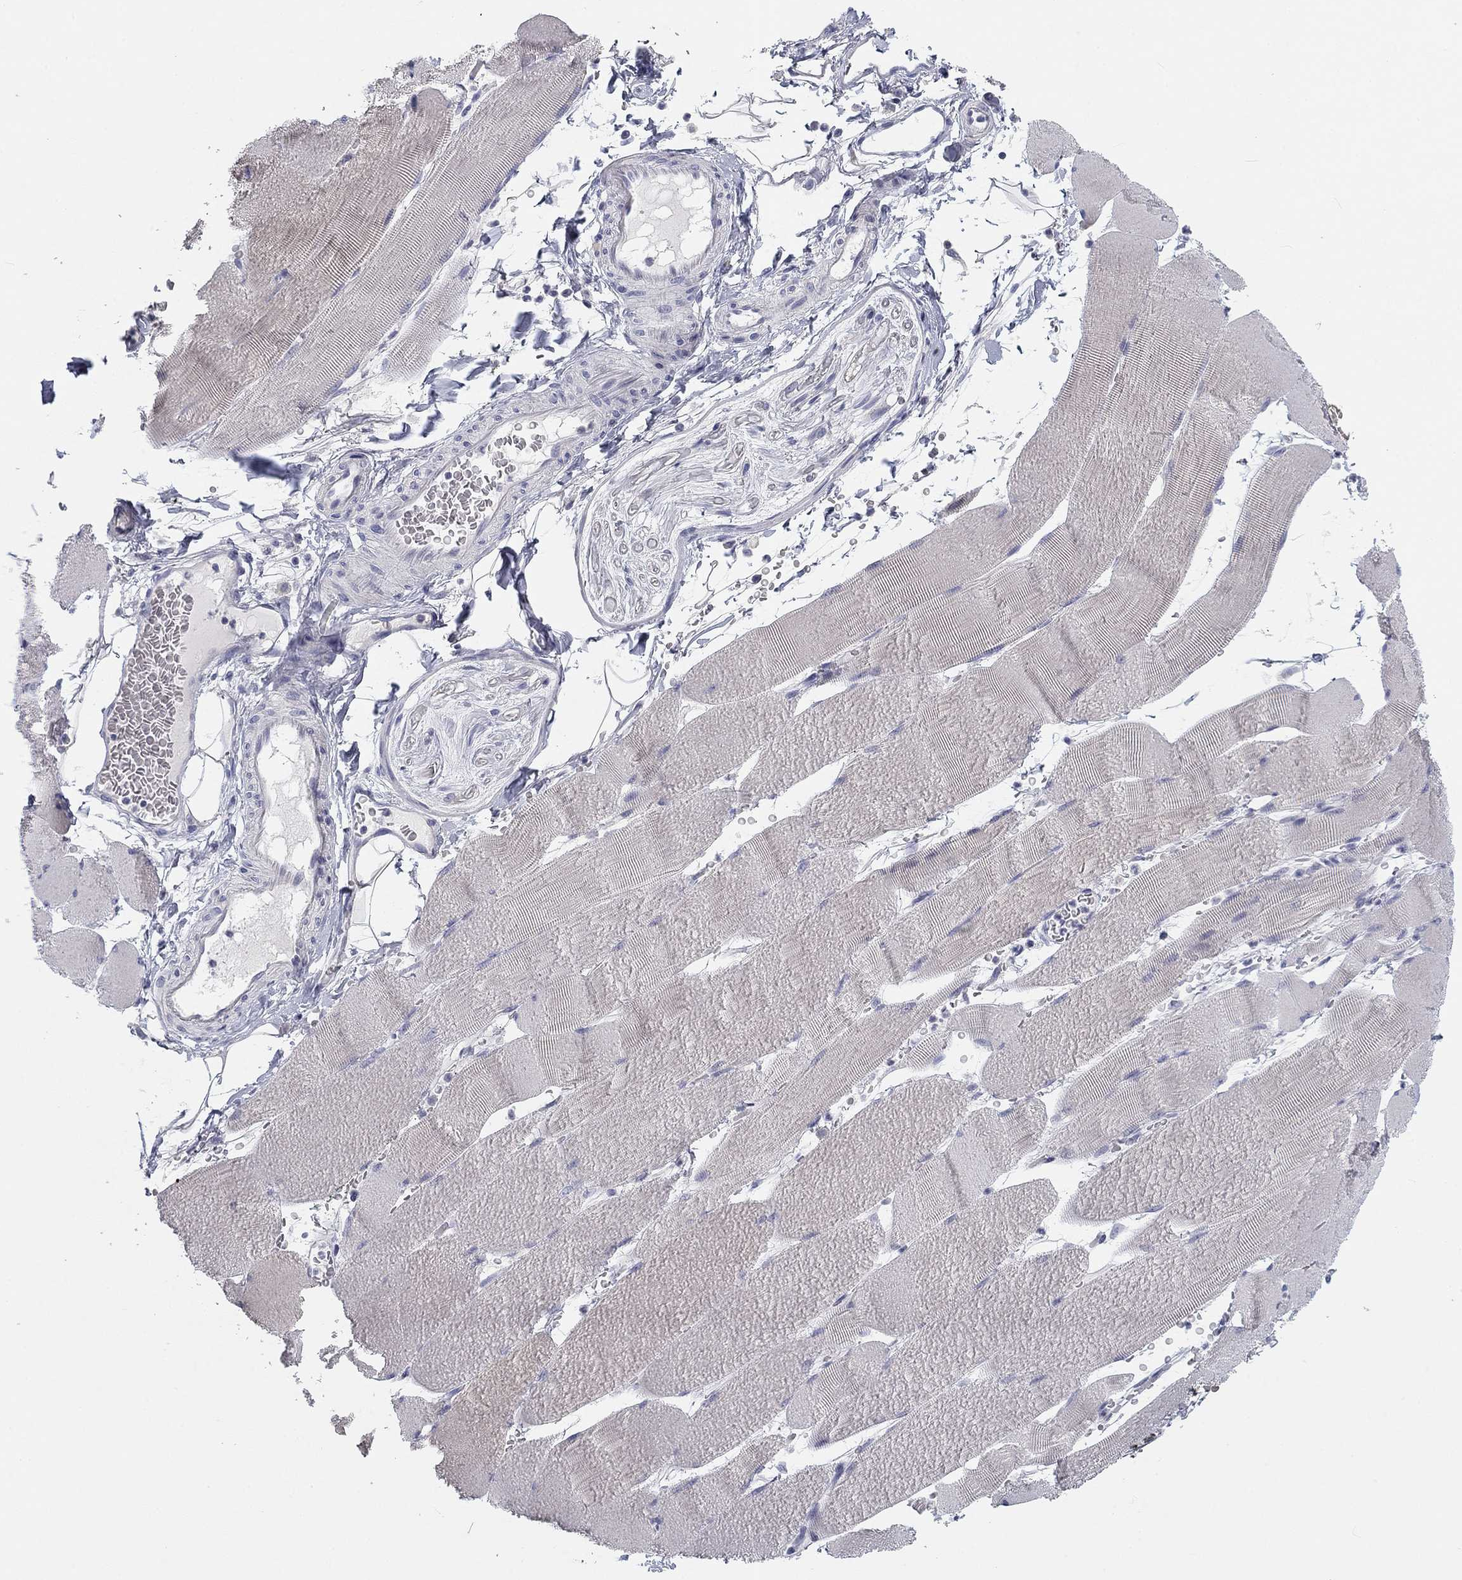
{"staining": {"intensity": "negative", "quantity": "none", "location": "none"}, "tissue": "skeletal muscle", "cell_type": "Myocytes", "image_type": "normal", "snomed": [{"axis": "morphology", "description": "Normal tissue, NOS"}, {"axis": "topography", "description": "Skeletal muscle"}], "caption": "Immunohistochemical staining of unremarkable human skeletal muscle displays no significant positivity in myocytes.", "gene": "CALB1", "patient": {"sex": "male", "age": 56}}